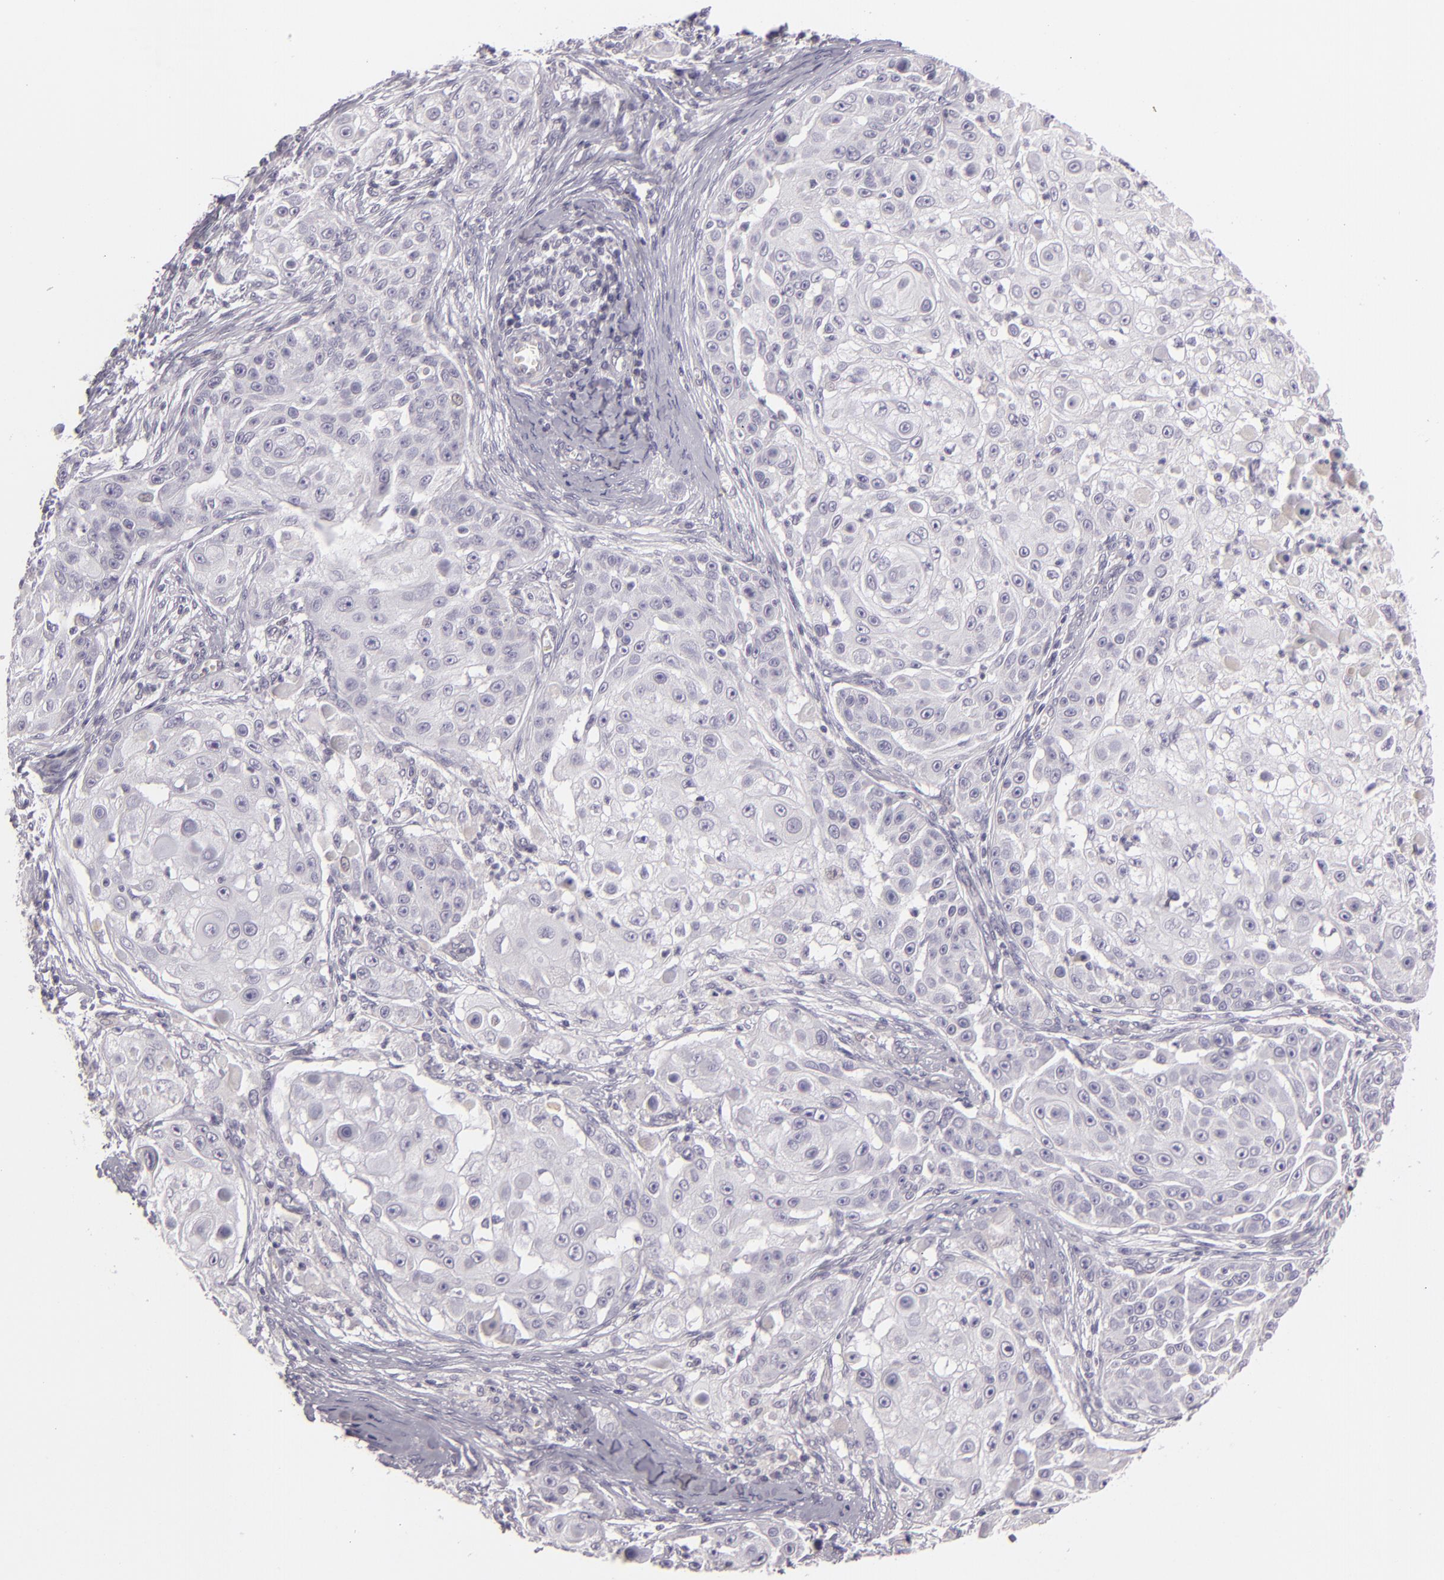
{"staining": {"intensity": "negative", "quantity": "none", "location": "none"}, "tissue": "skin cancer", "cell_type": "Tumor cells", "image_type": "cancer", "snomed": [{"axis": "morphology", "description": "Squamous cell carcinoma, NOS"}, {"axis": "topography", "description": "Skin"}], "caption": "Skin cancer was stained to show a protein in brown. There is no significant positivity in tumor cells. (DAB (3,3'-diaminobenzidine) IHC with hematoxylin counter stain).", "gene": "EGFL6", "patient": {"sex": "female", "age": 57}}